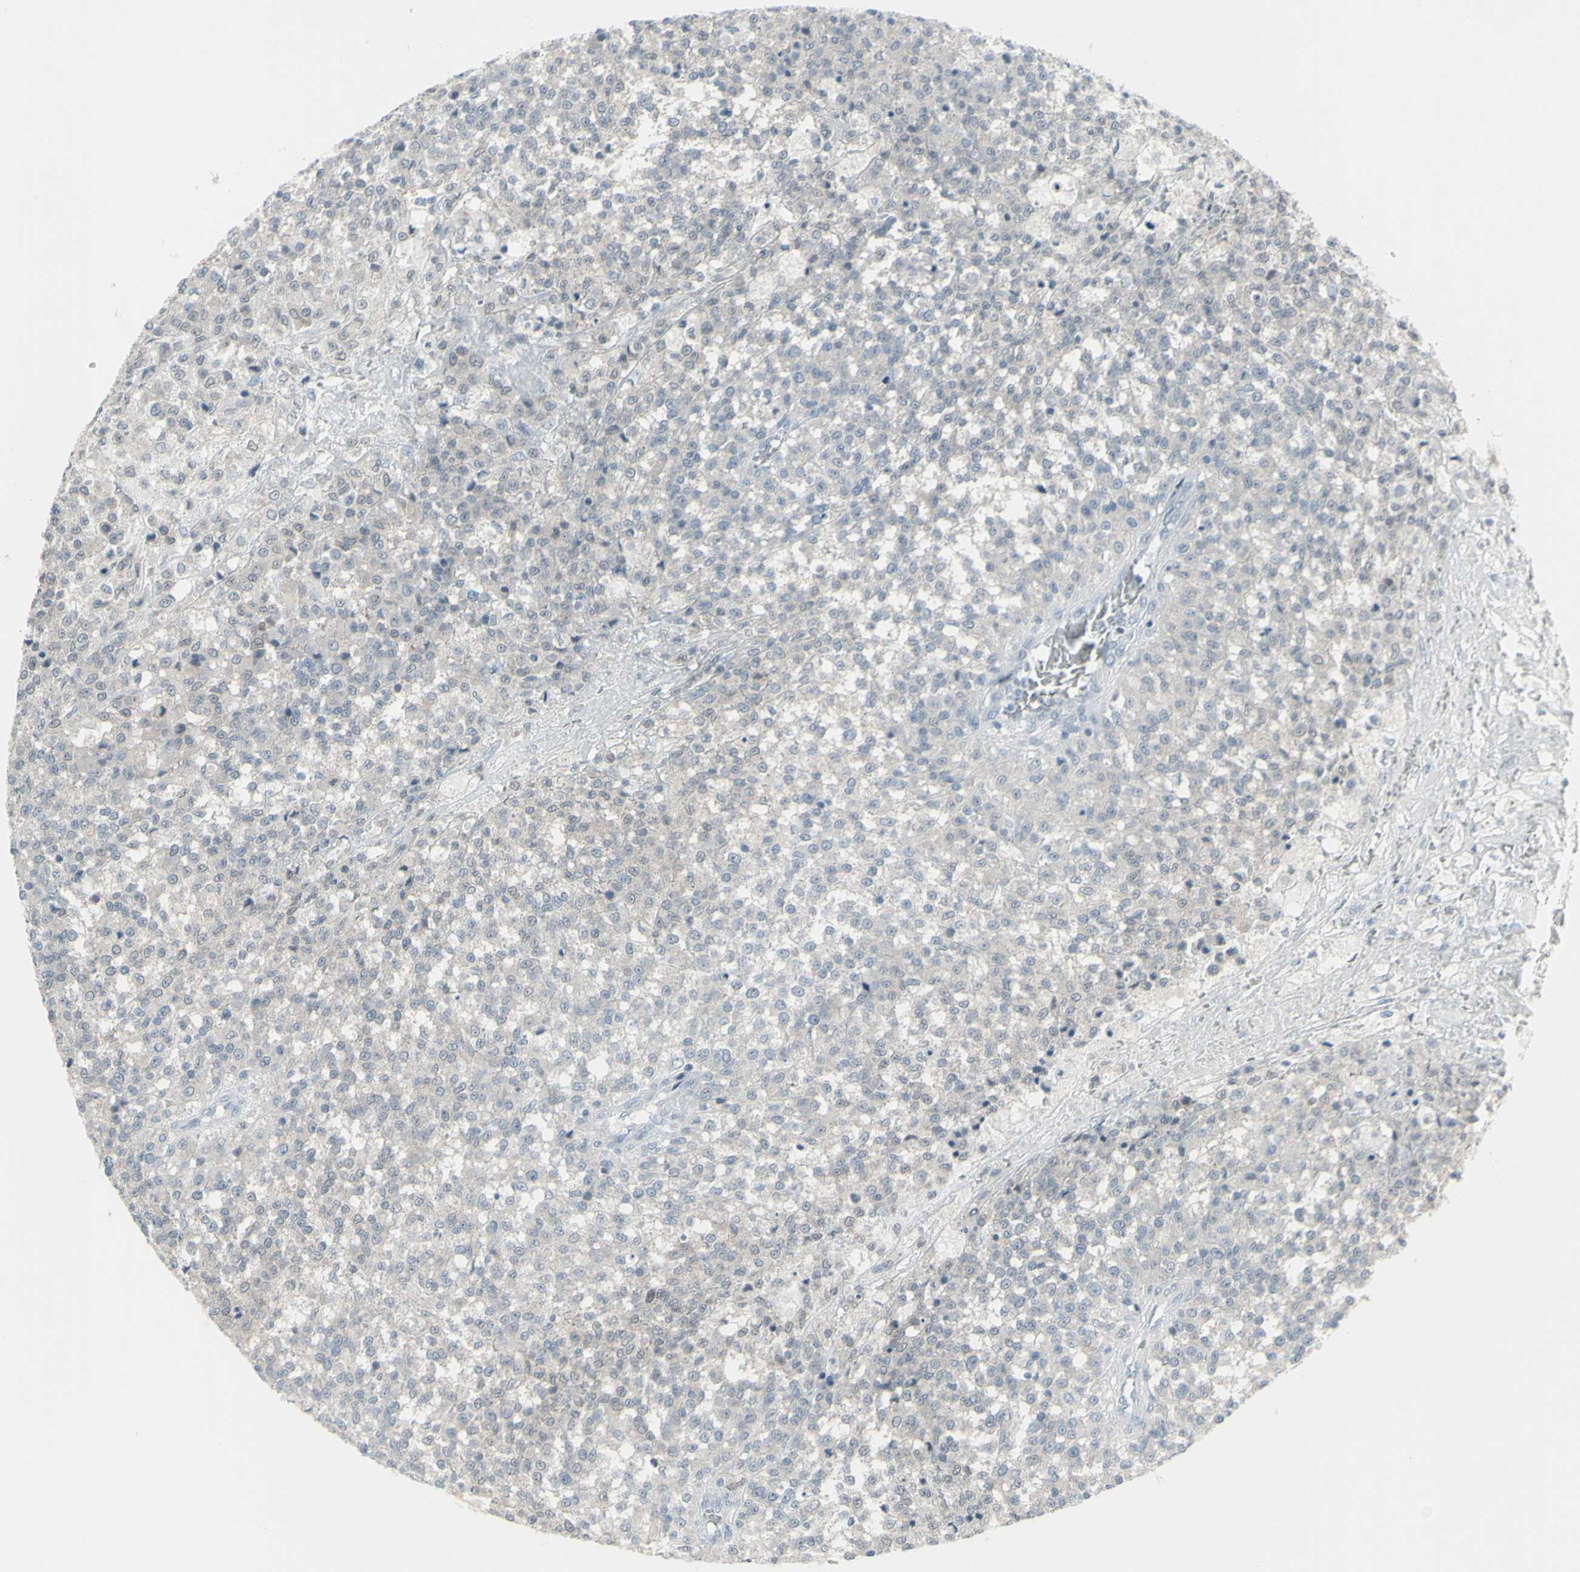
{"staining": {"intensity": "negative", "quantity": "none", "location": "none"}, "tissue": "testis cancer", "cell_type": "Tumor cells", "image_type": "cancer", "snomed": [{"axis": "morphology", "description": "Seminoma, NOS"}, {"axis": "topography", "description": "Testis"}], "caption": "A high-resolution micrograph shows IHC staining of testis cancer, which demonstrates no significant staining in tumor cells.", "gene": "RAB3A", "patient": {"sex": "male", "age": 59}}